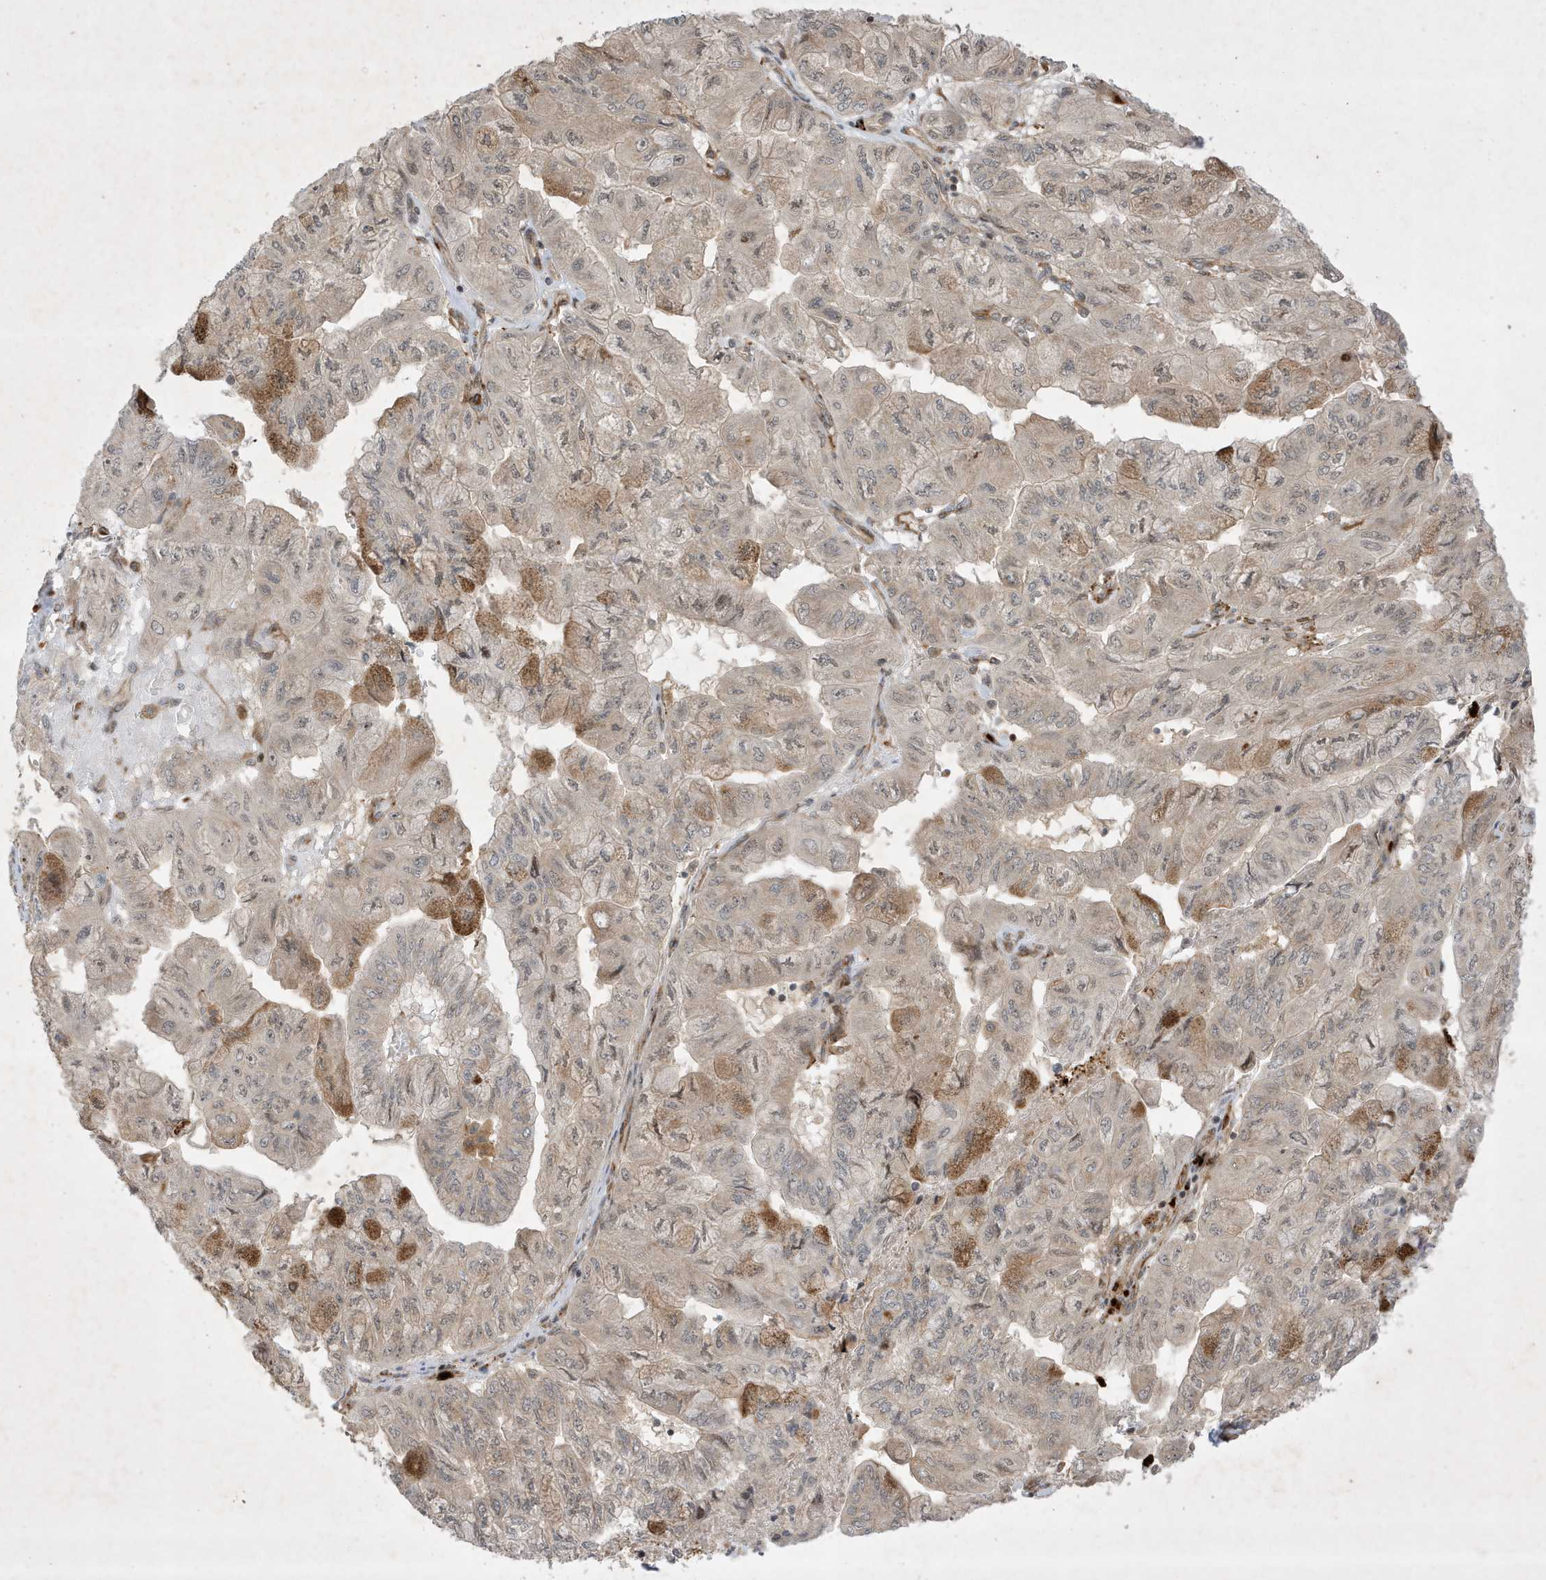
{"staining": {"intensity": "moderate", "quantity": "<25%", "location": "cytoplasmic/membranous"}, "tissue": "pancreatic cancer", "cell_type": "Tumor cells", "image_type": "cancer", "snomed": [{"axis": "morphology", "description": "Adenocarcinoma, NOS"}, {"axis": "topography", "description": "Pancreas"}], "caption": "DAB immunohistochemical staining of pancreatic cancer demonstrates moderate cytoplasmic/membranous protein staining in approximately <25% of tumor cells. (Stains: DAB in brown, nuclei in blue, Microscopy: brightfield microscopy at high magnification).", "gene": "IFT57", "patient": {"sex": "male", "age": 51}}